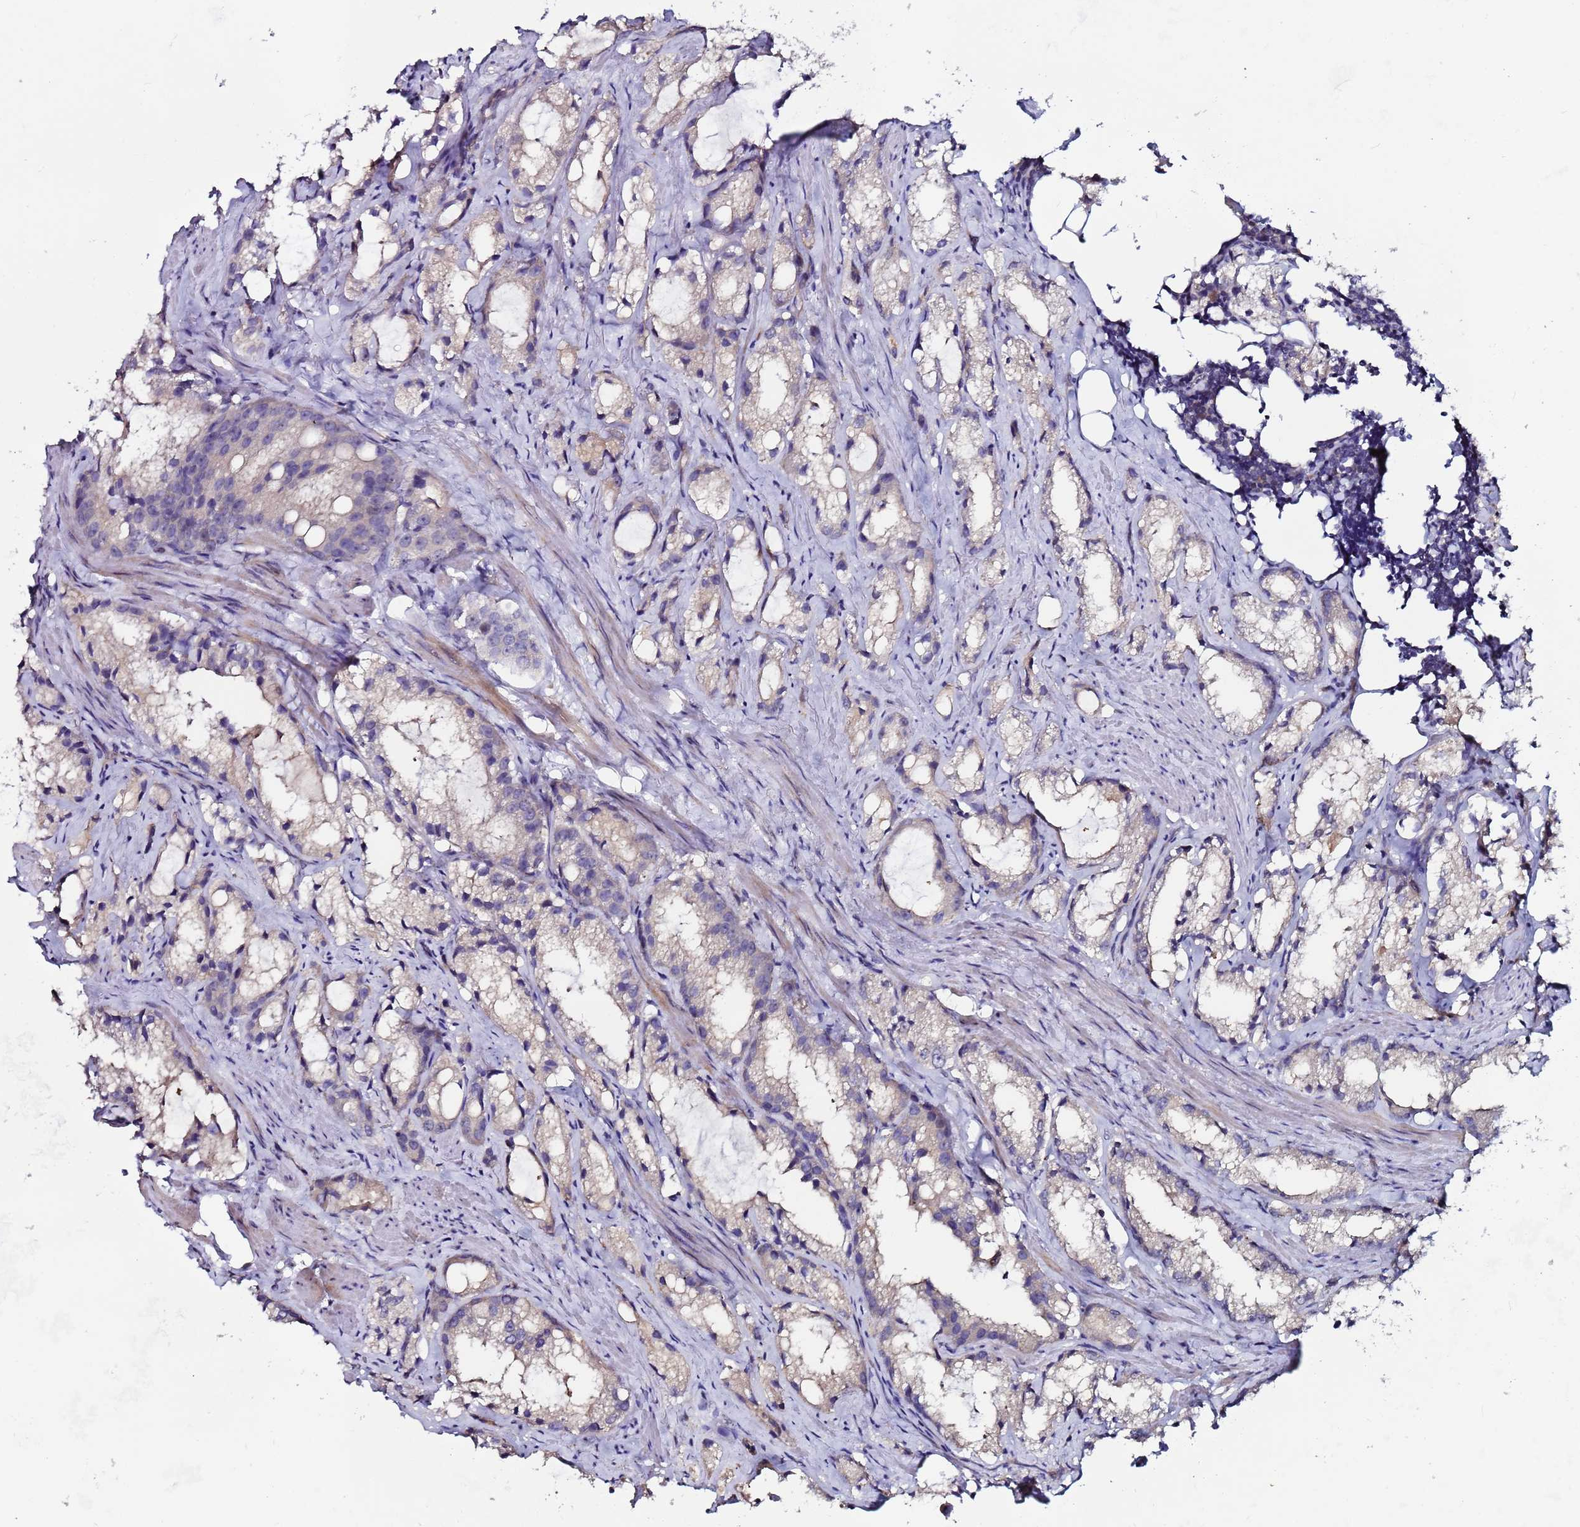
{"staining": {"intensity": "weak", "quantity": "<25%", "location": "cytoplasmic/membranous"}, "tissue": "prostate cancer", "cell_type": "Tumor cells", "image_type": "cancer", "snomed": [{"axis": "morphology", "description": "Adenocarcinoma, High grade"}, {"axis": "topography", "description": "Prostate"}], "caption": "Prostate cancer (adenocarcinoma (high-grade)) was stained to show a protein in brown. There is no significant positivity in tumor cells.", "gene": "KRI1", "patient": {"sex": "male", "age": 66}}